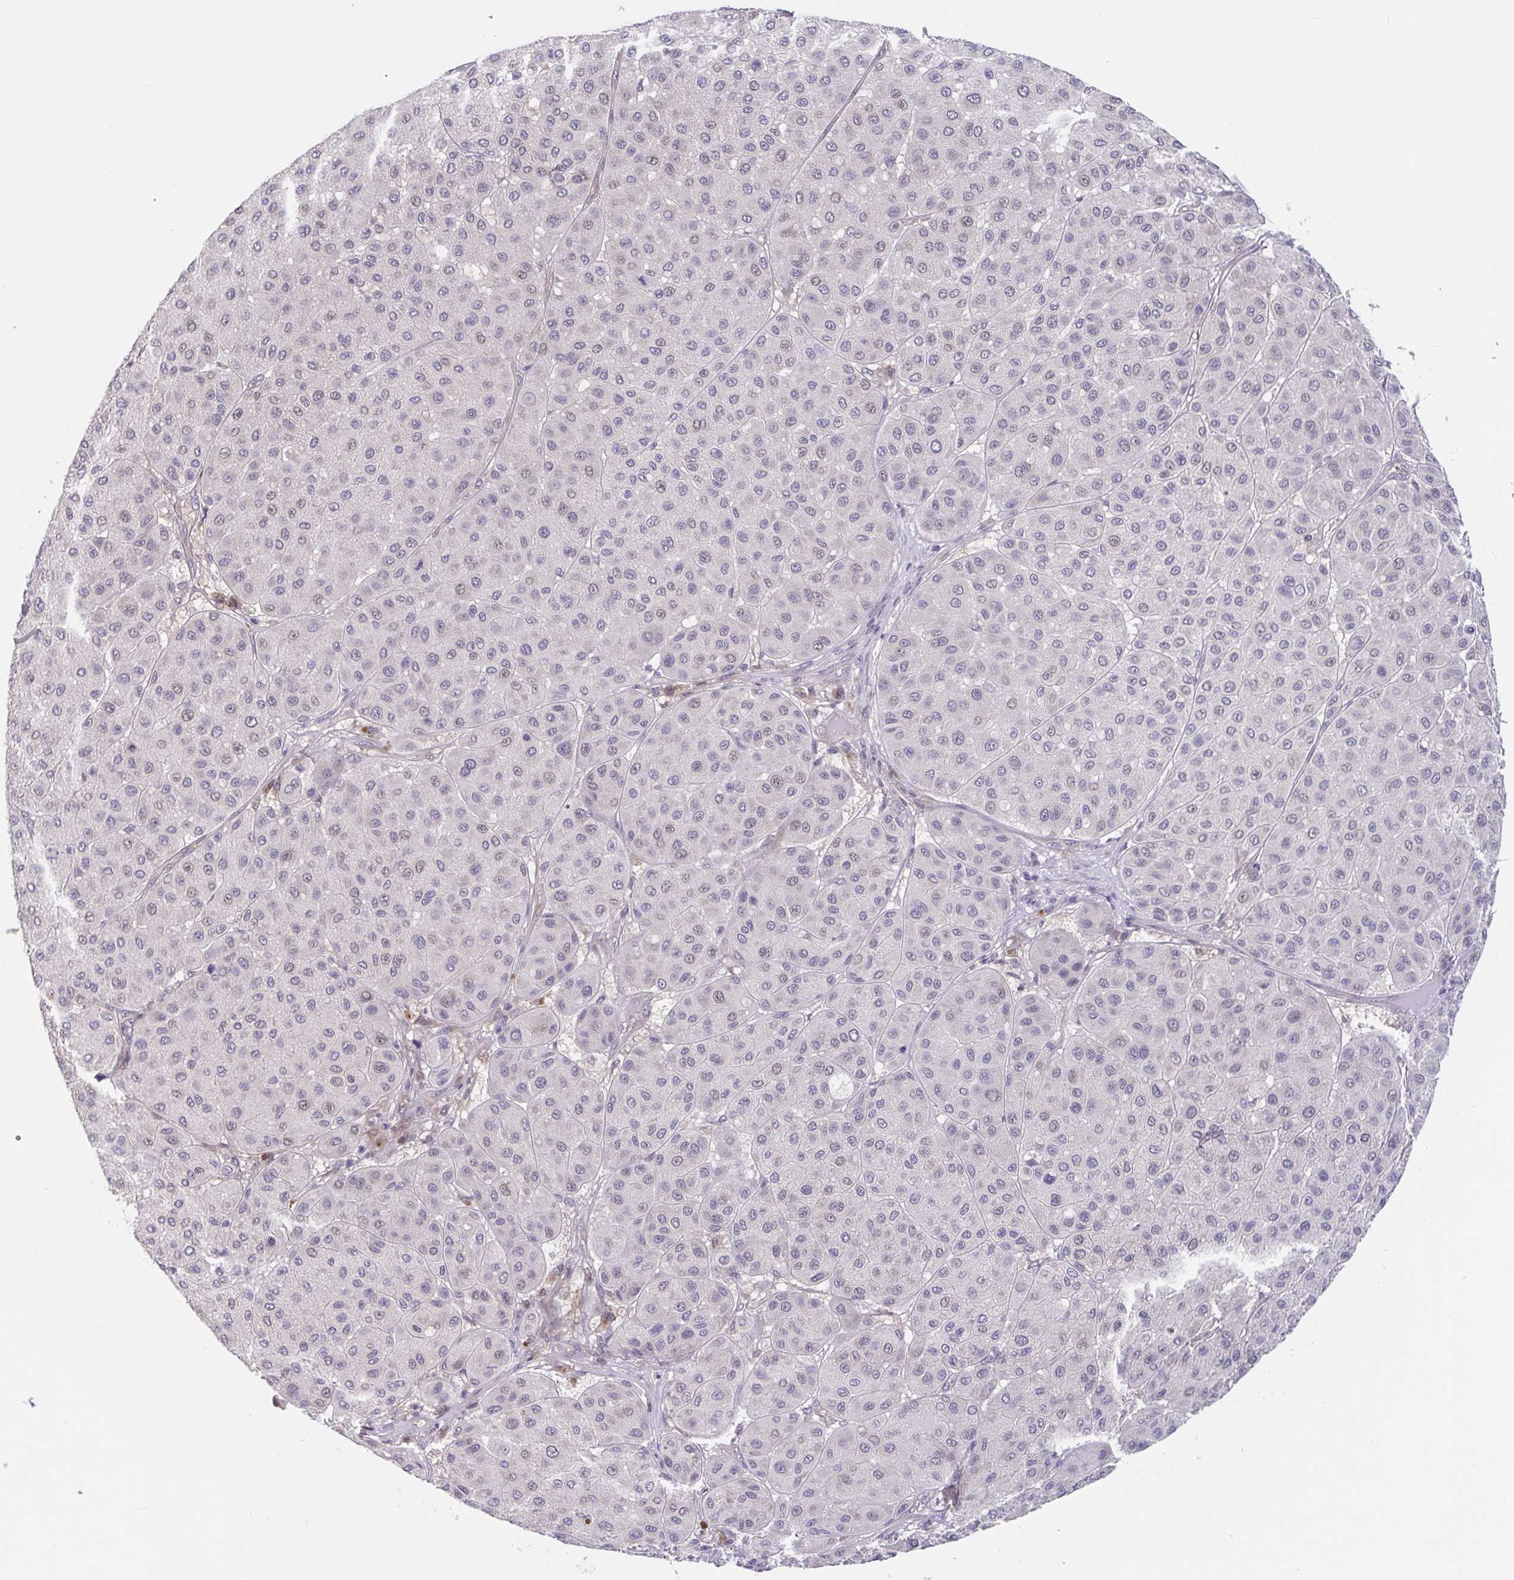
{"staining": {"intensity": "weak", "quantity": "<25%", "location": "nuclear"}, "tissue": "melanoma", "cell_type": "Tumor cells", "image_type": "cancer", "snomed": [{"axis": "morphology", "description": "Malignant melanoma, Metastatic site"}, {"axis": "topography", "description": "Smooth muscle"}], "caption": "Protein analysis of melanoma reveals no significant expression in tumor cells. (Immunohistochemistry, brightfield microscopy, high magnification).", "gene": "RIOK1", "patient": {"sex": "male", "age": 41}}